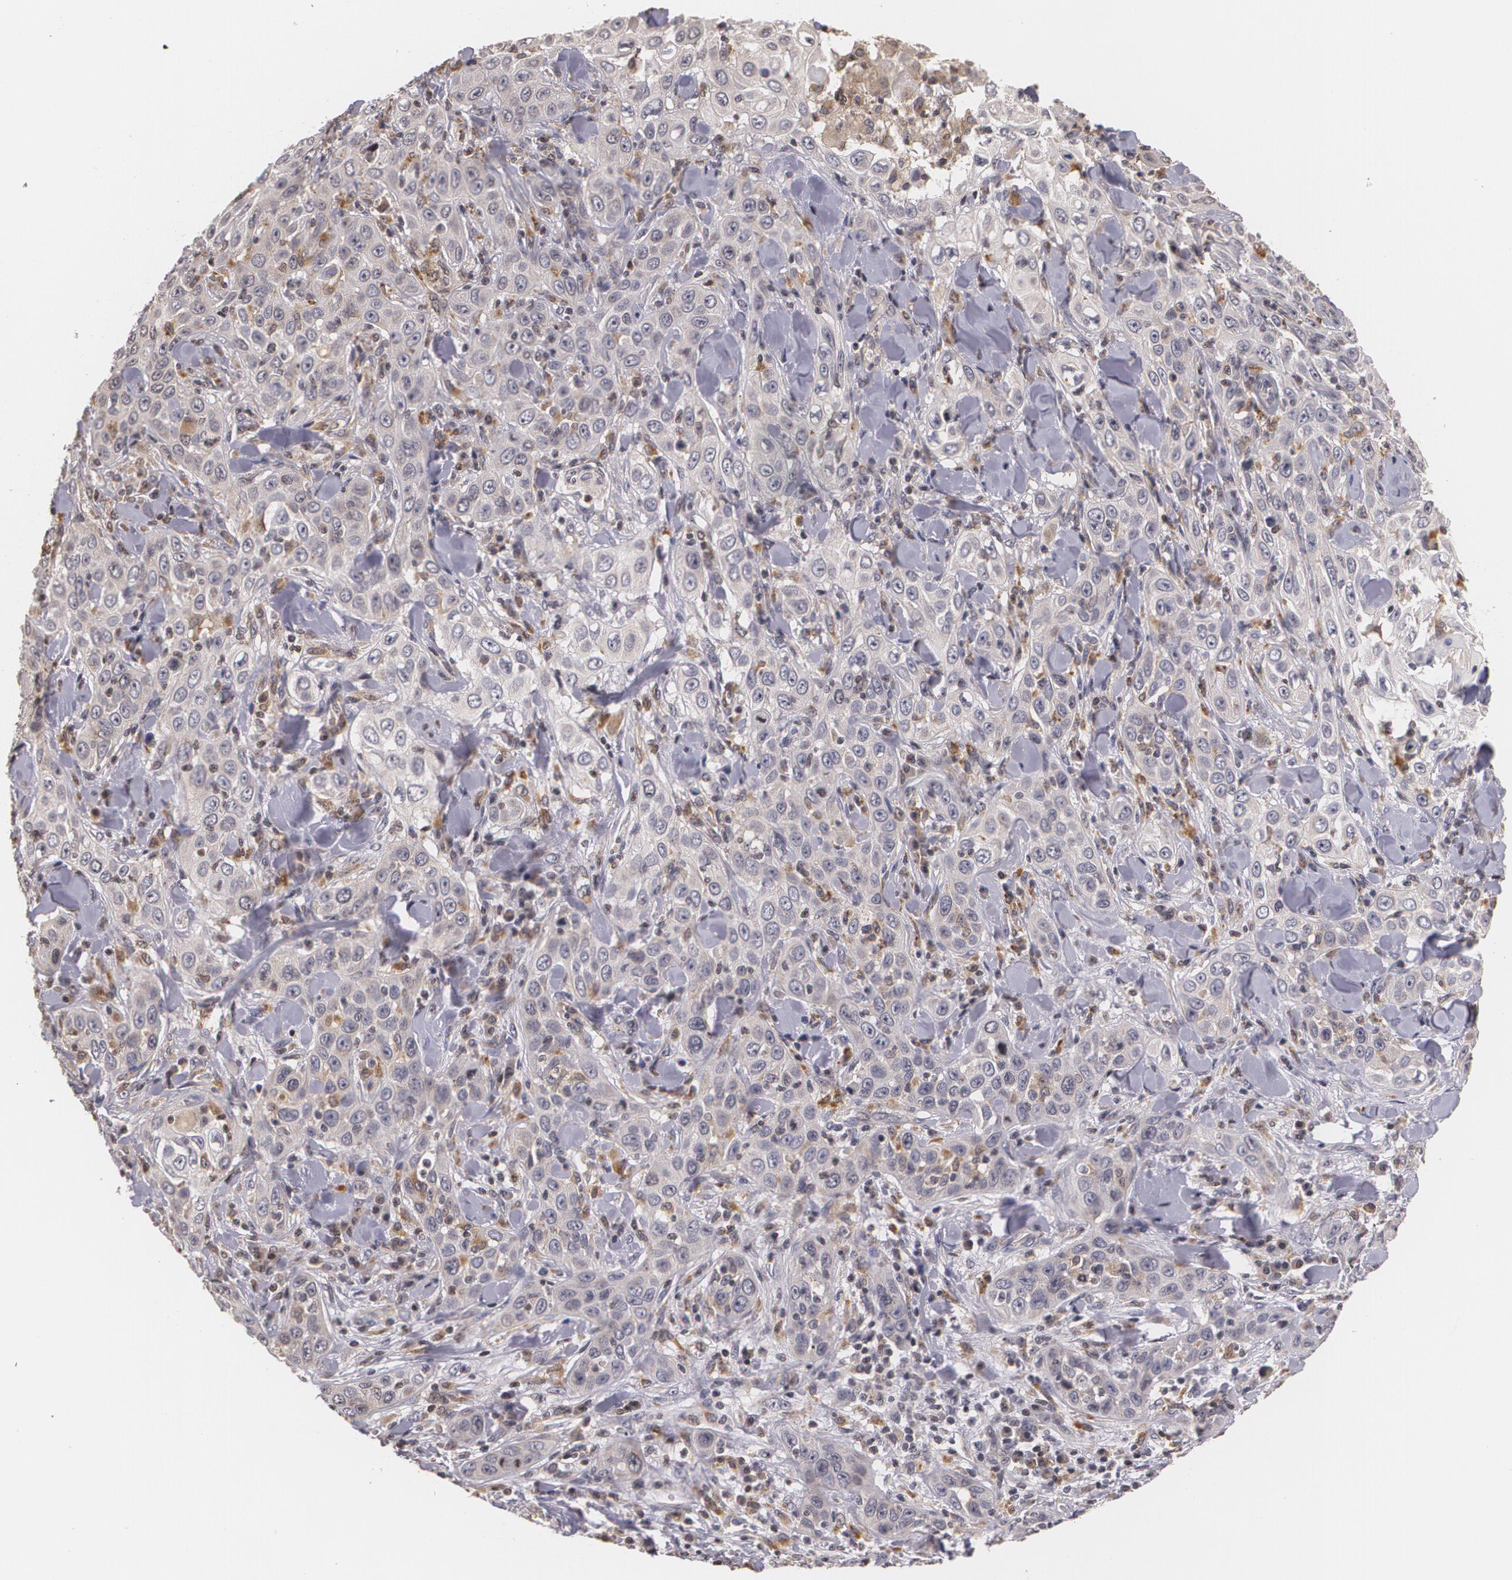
{"staining": {"intensity": "weak", "quantity": "<25%", "location": "cytoplasmic/membranous"}, "tissue": "skin cancer", "cell_type": "Tumor cells", "image_type": "cancer", "snomed": [{"axis": "morphology", "description": "Squamous cell carcinoma, NOS"}, {"axis": "topography", "description": "Skin"}], "caption": "Histopathology image shows no significant protein staining in tumor cells of skin cancer.", "gene": "VAV3", "patient": {"sex": "male", "age": 84}}